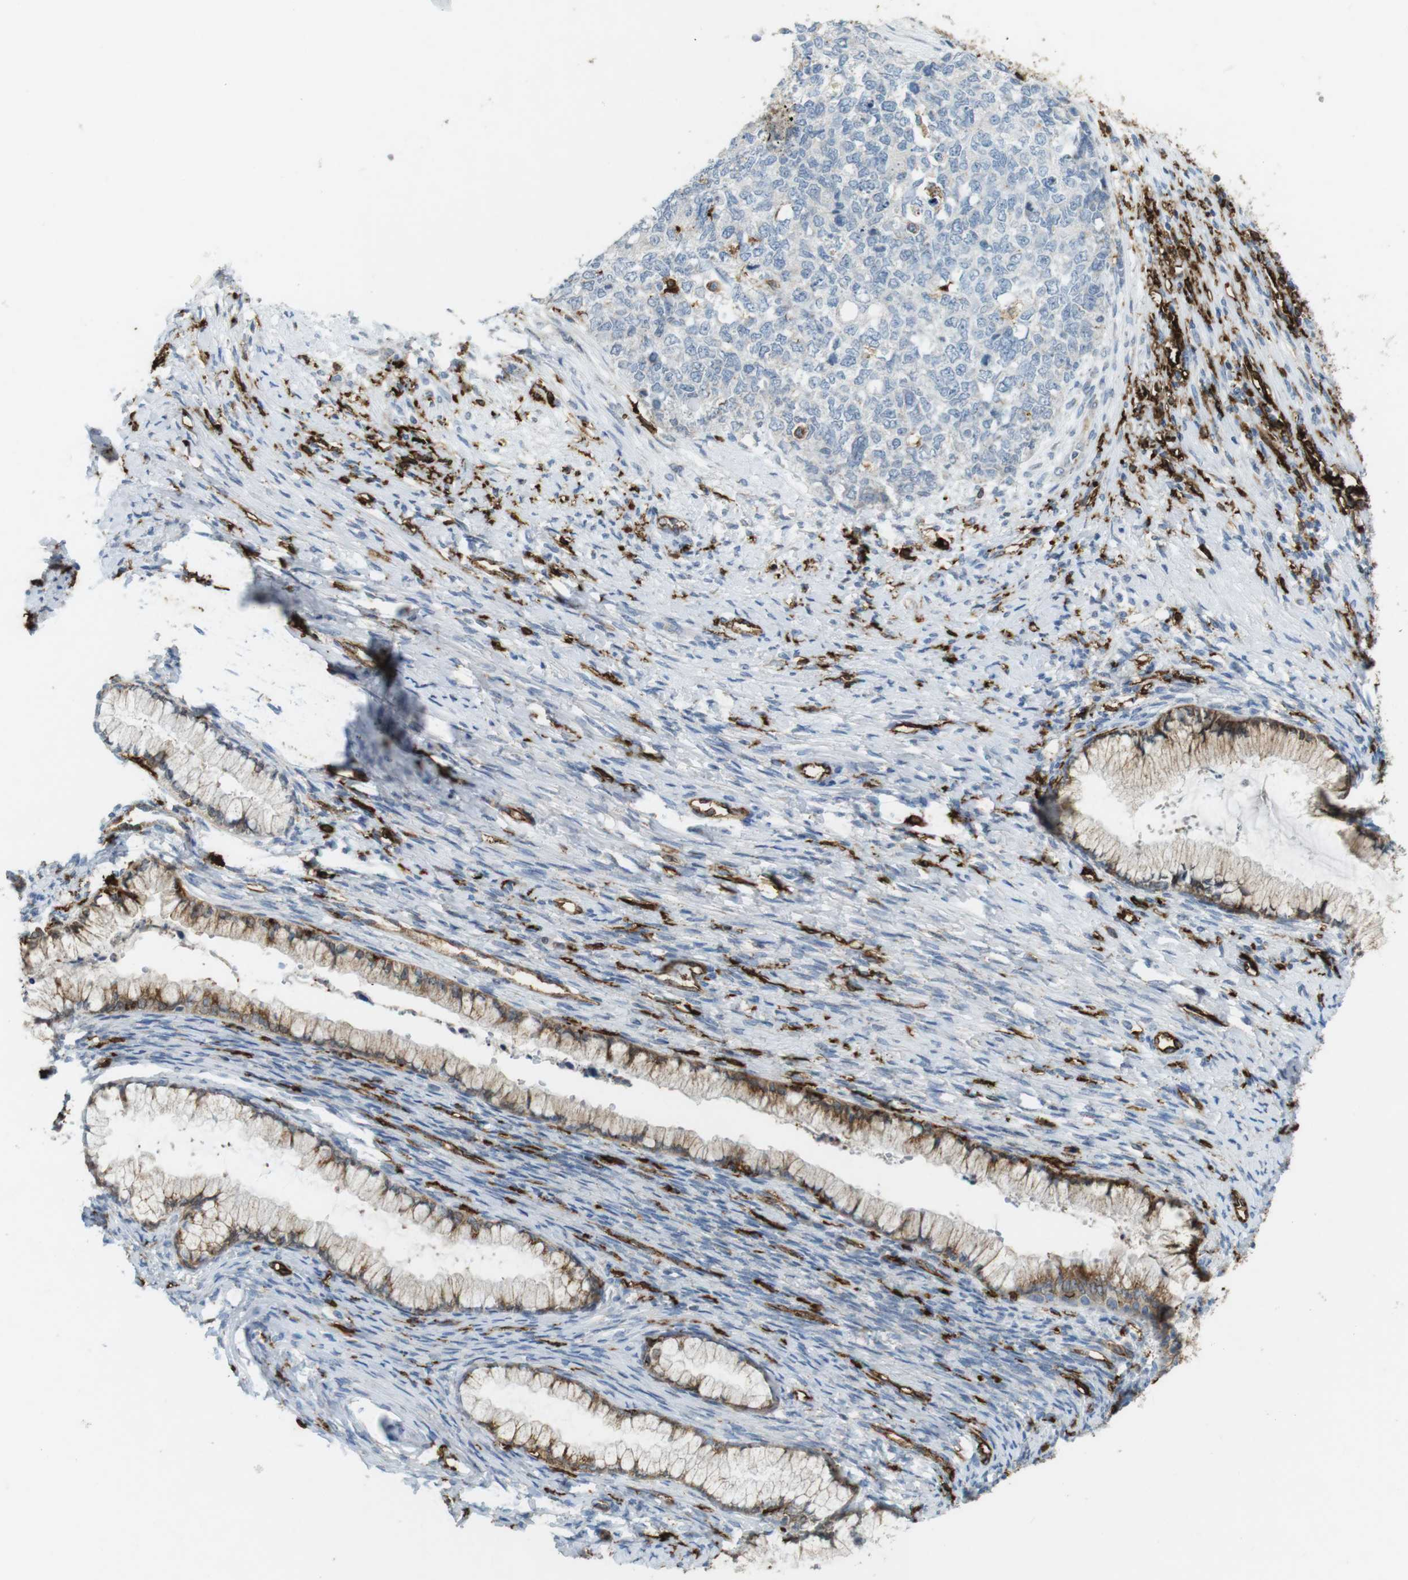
{"staining": {"intensity": "negative", "quantity": "none", "location": "none"}, "tissue": "cervical cancer", "cell_type": "Tumor cells", "image_type": "cancer", "snomed": [{"axis": "morphology", "description": "Squamous cell carcinoma, NOS"}, {"axis": "topography", "description": "Cervix"}], "caption": "This is an immunohistochemistry micrograph of squamous cell carcinoma (cervical). There is no staining in tumor cells.", "gene": "HLA-DRA", "patient": {"sex": "female", "age": 63}}